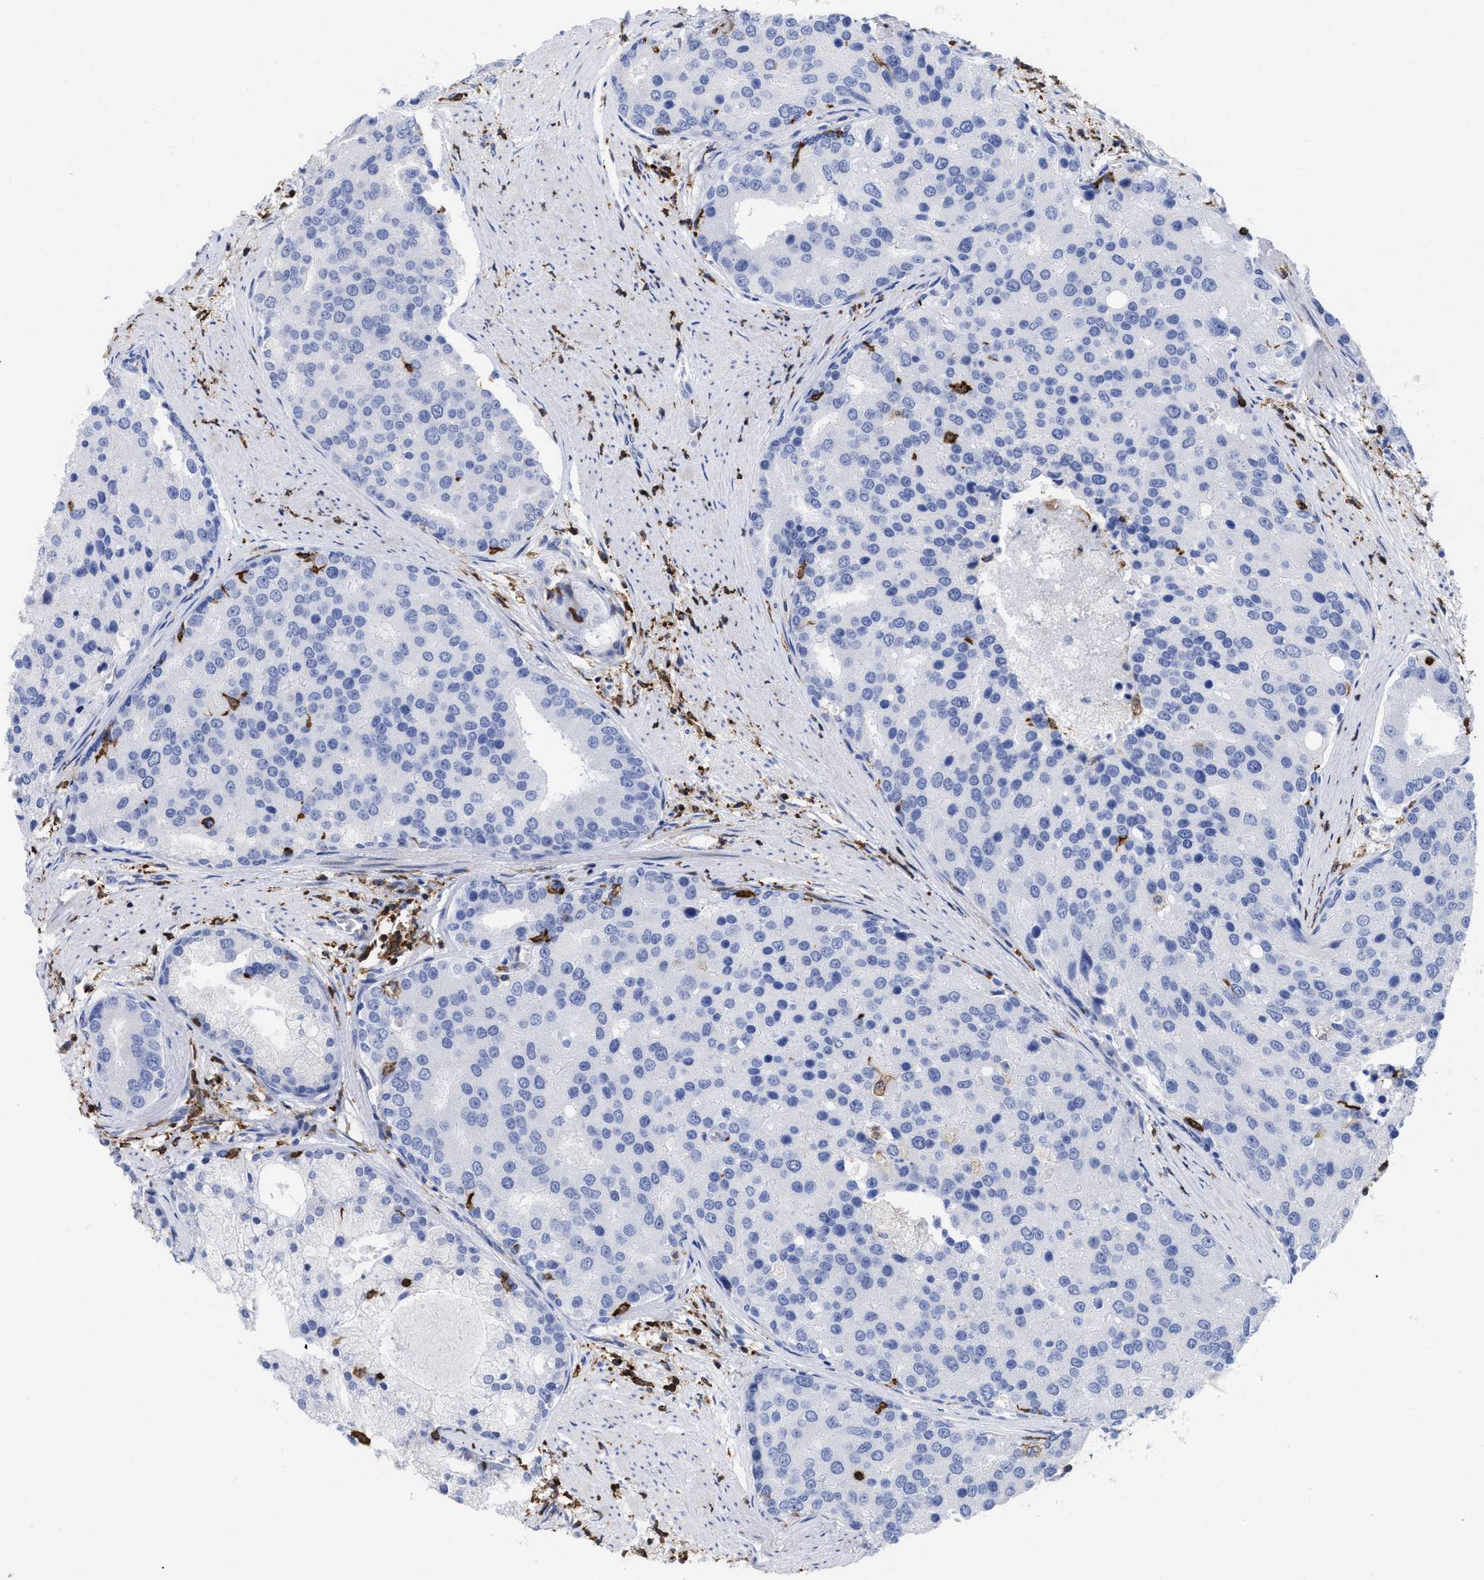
{"staining": {"intensity": "negative", "quantity": "none", "location": "none"}, "tissue": "prostate cancer", "cell_type": "Tumor cells", "image_type": "cancer", "snomed": [{"axis": "morphology", "description": "Adenocarcinoma, High grade"}, {"axis": "topography", "description": "Prostate"}], "caption": "Immunohistochemistry of prostate cancer displays no positivity in tumor cells.", "gene": "HCLS1", "patient": {"sex": "male", "age": 50}}